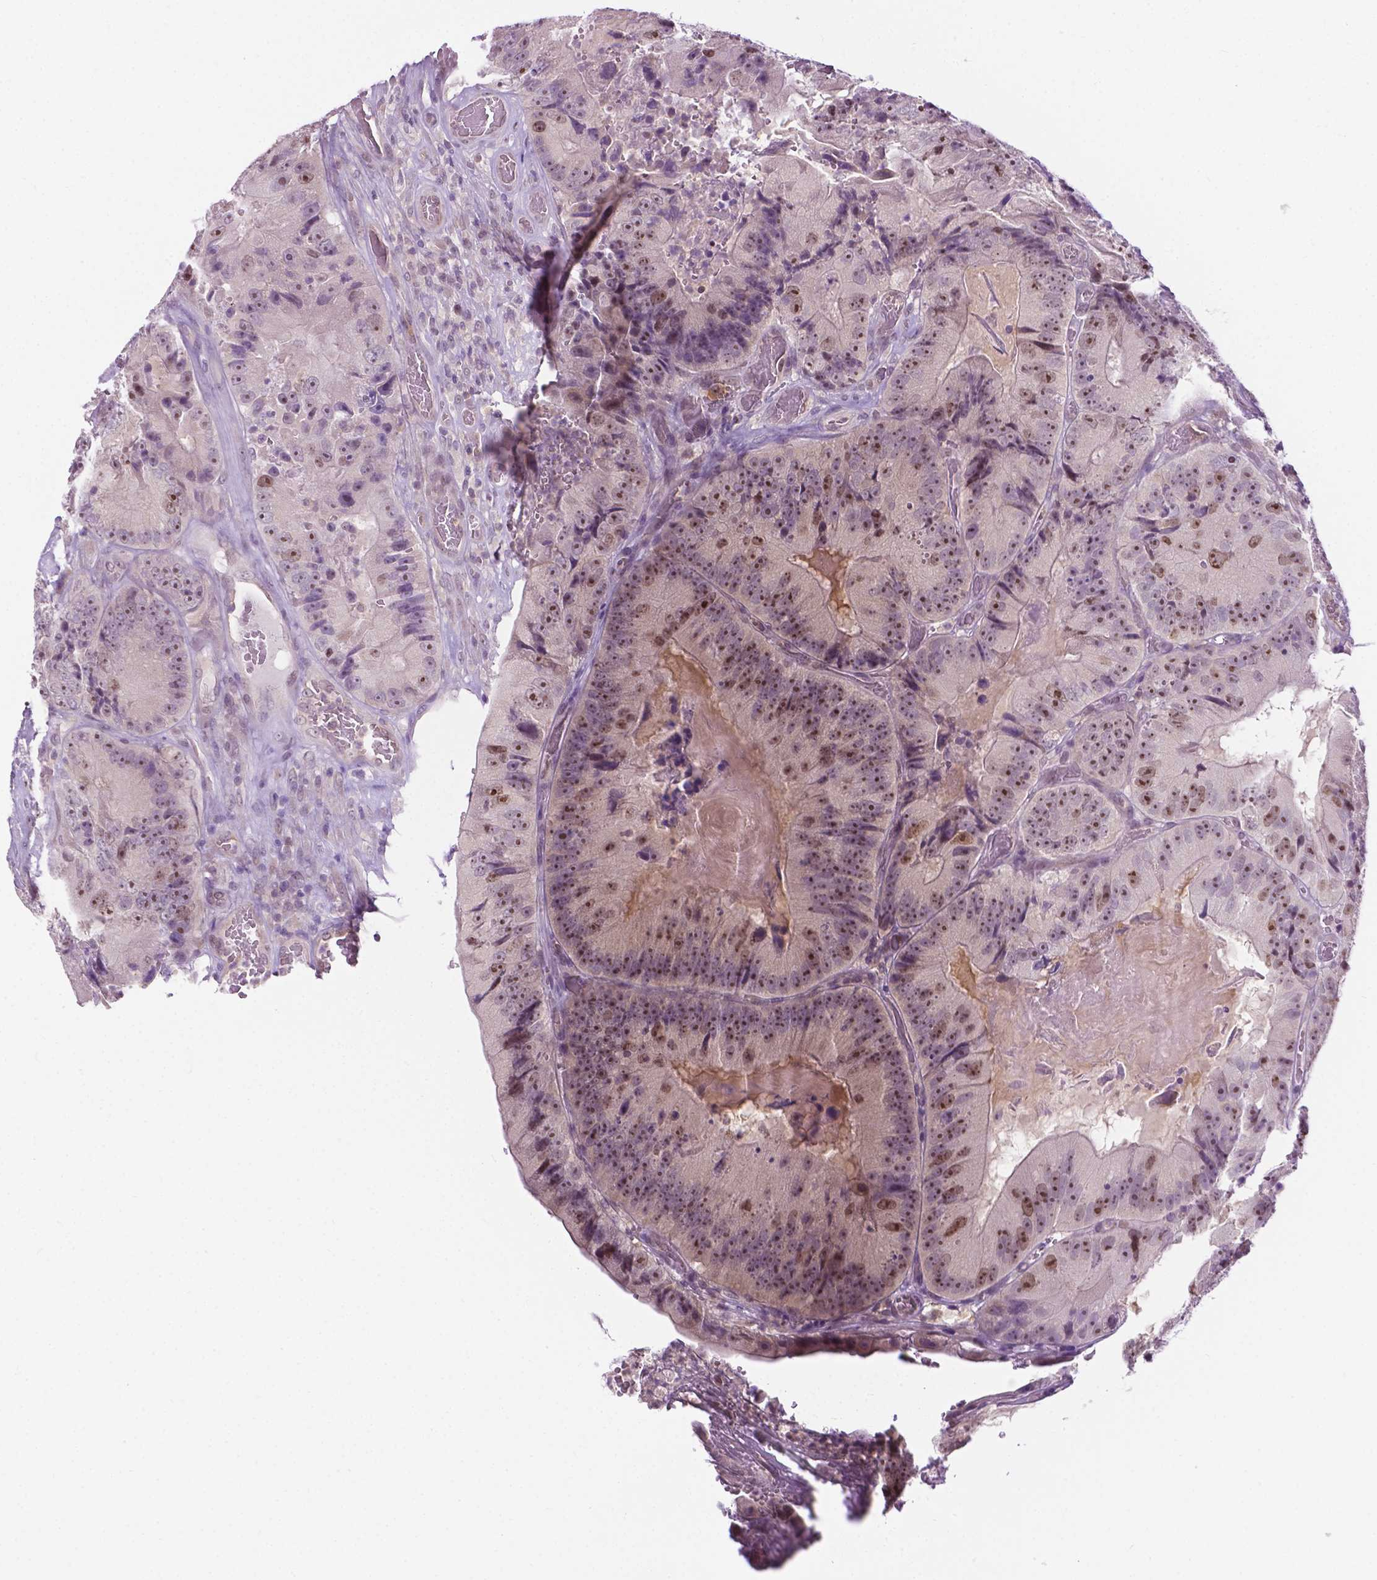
{"staining": {"intensity": "moderate", "quantity": "25%-75%", "location": "nuclear"}, "tissue": "colorectal cancer", "cell_type": "Tumor cells", "image_type": "cancer", "snomed": [{"axis": "morphology", "description": "Adenocarcinoma, NOS"}, {"axis": "topography", "description": "Colon"}], "caption": "This is a photomicrograph of immunohistochemistry staining of colorectal adenocarcinoma, which shows moderate staining in the nuclear of tumor cells.", "gene": "DENND4A", "patient": {"sex": "female", "age": 86}}